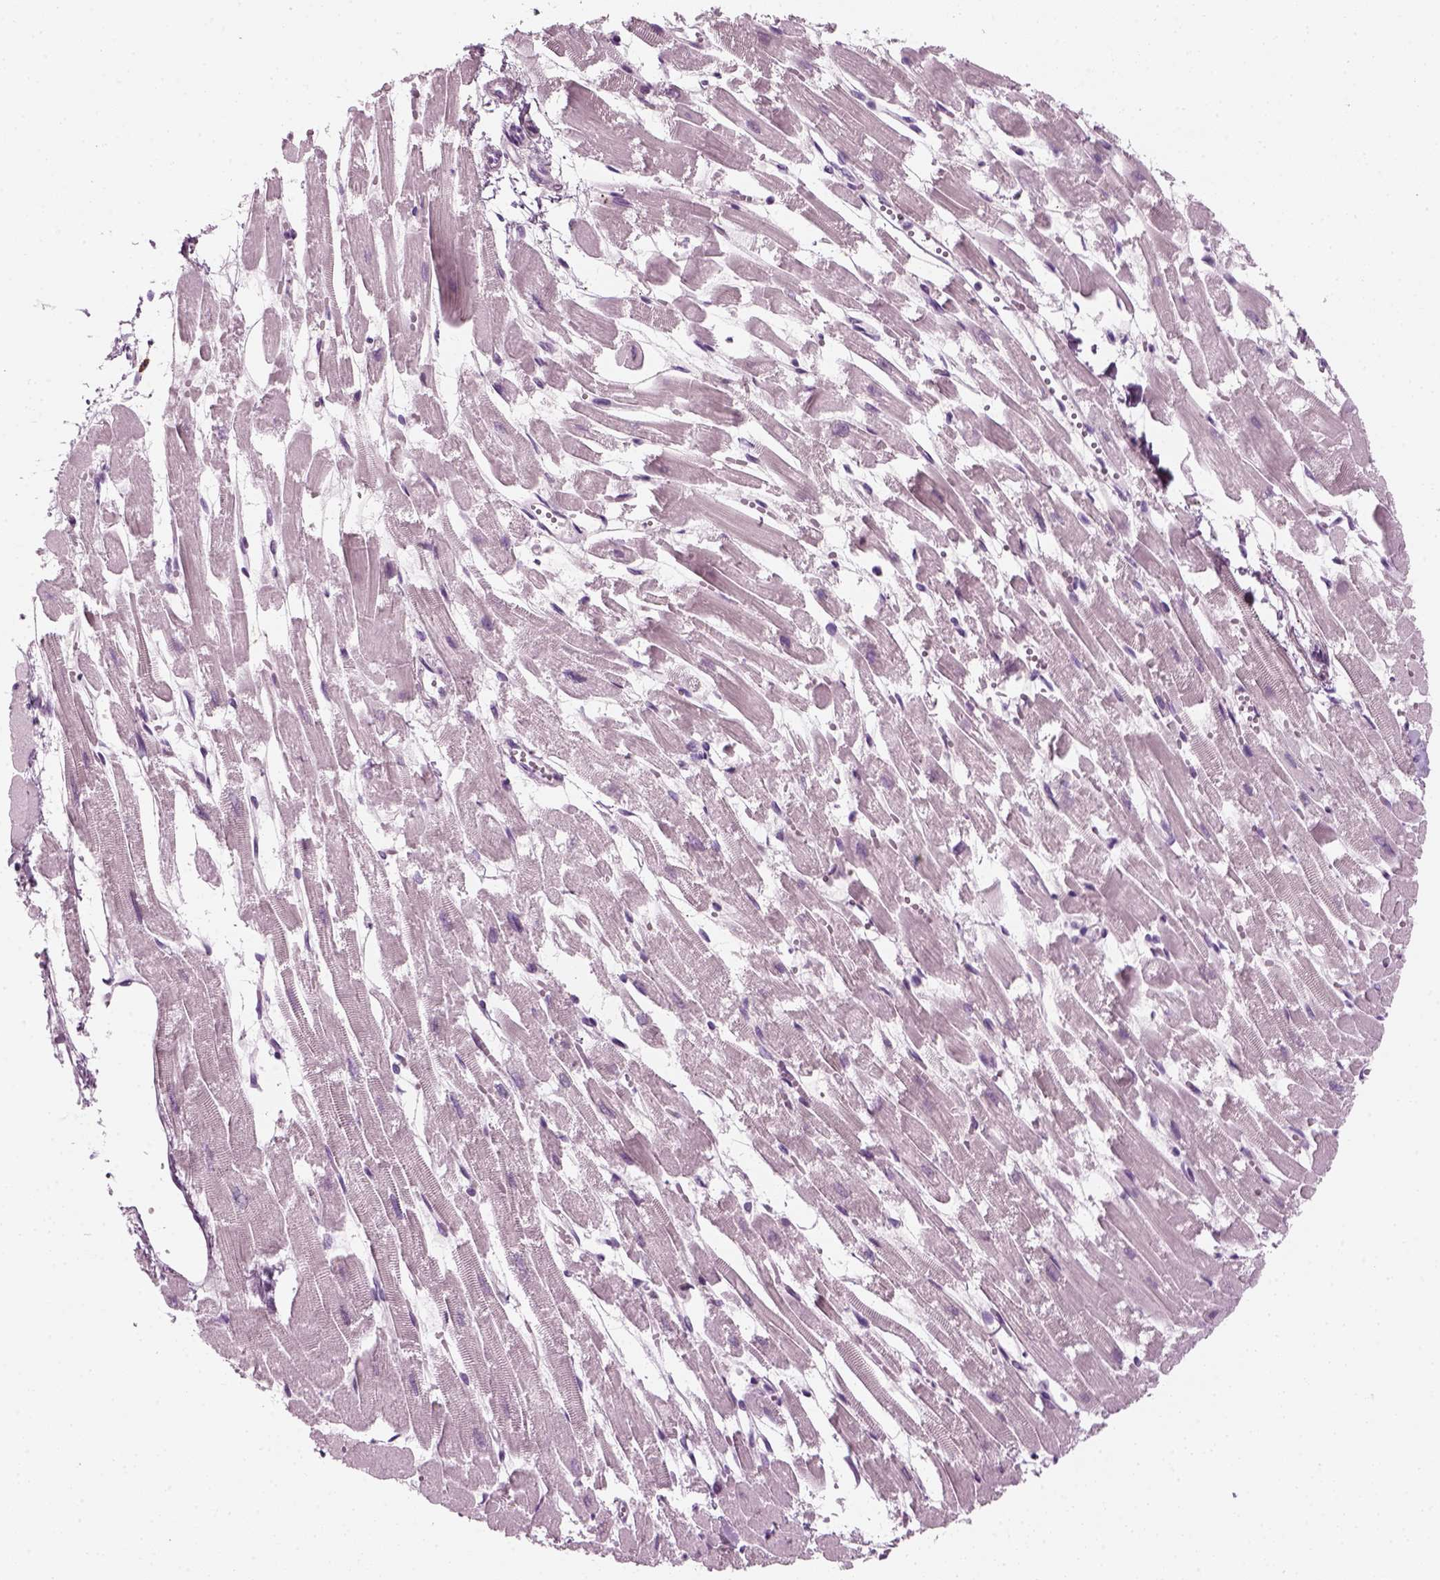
{"staining": {"intensity": "negative", "quantity": "none", "location": "none"}, "tissue": "heart muscle", "cell_type": "Cardiomyocytes", "image_type": "normal", "snomed": [{"axis": "morphology", "description": "Normal tissue, NOS"}, {"axis": "topography", "description": "Heart"}], "caption": "Immunohistochemistry of normal human heart muscle reveals no positivity in cardiomyocytes. (DAB IHC visualized using brightfield microscopy, high magnification).", "gene": "KRT75", "patient": {"sex": "female", "age": 52}}